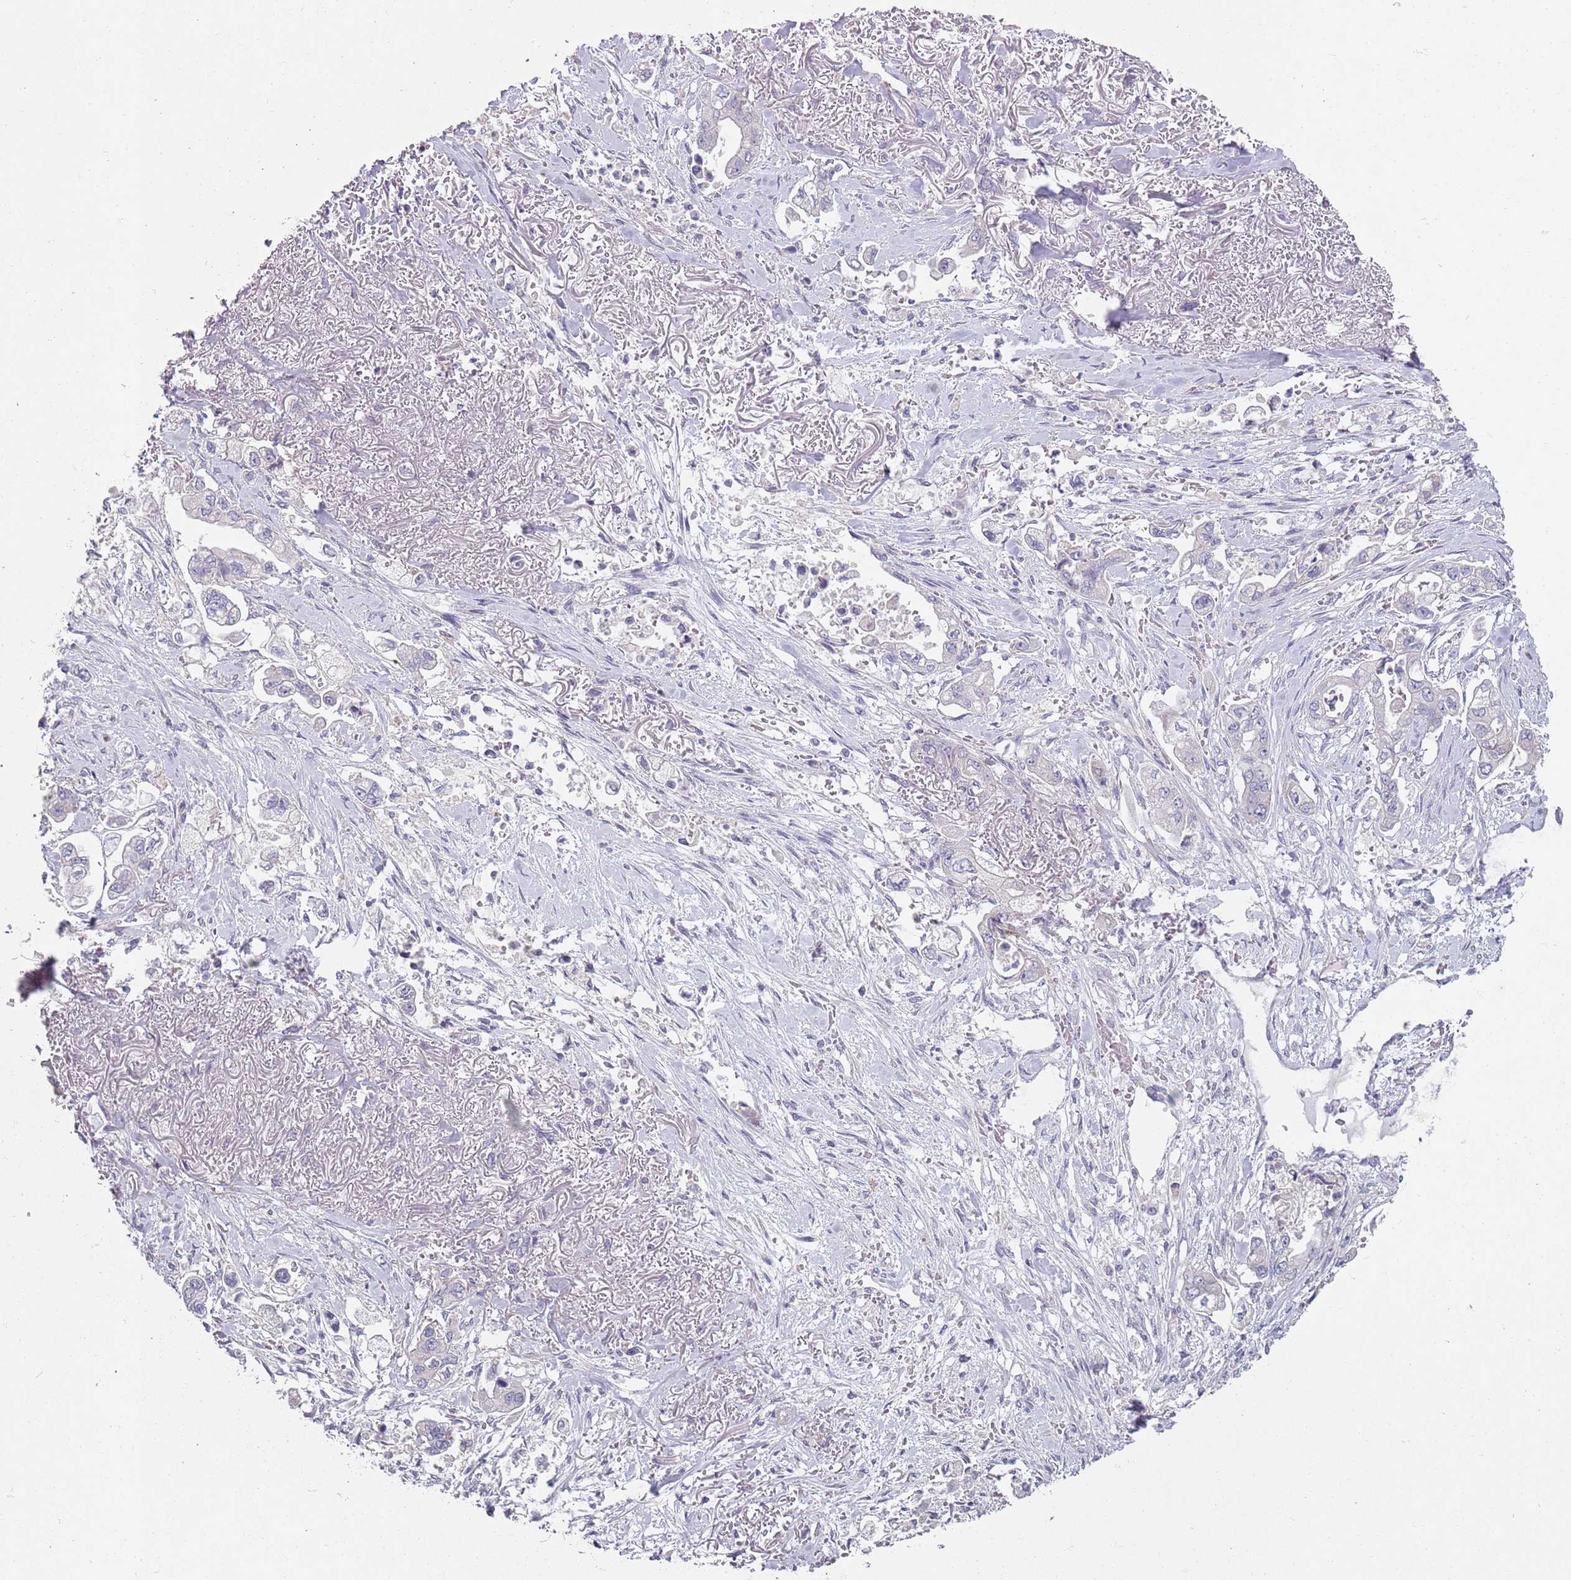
{"staining": {"intensity": "negative", "quantity": "none", "location": "none"}, "tissue": "stomach cancer", "cell_type": "Tumor cells", "image_type": "cancer", "snomed": [{"axis": "morphology", "description": "Adenocarcinoma, NOS"}, {"axis": "topography", "description": "Stomach"}], "caption": "Immunohistochemical staining of human stomach adenocarcinoma reveals no significant positivity in tumor cells.", "gene": "ZNF583", "patient": {"sex": "male", "age": 62}}